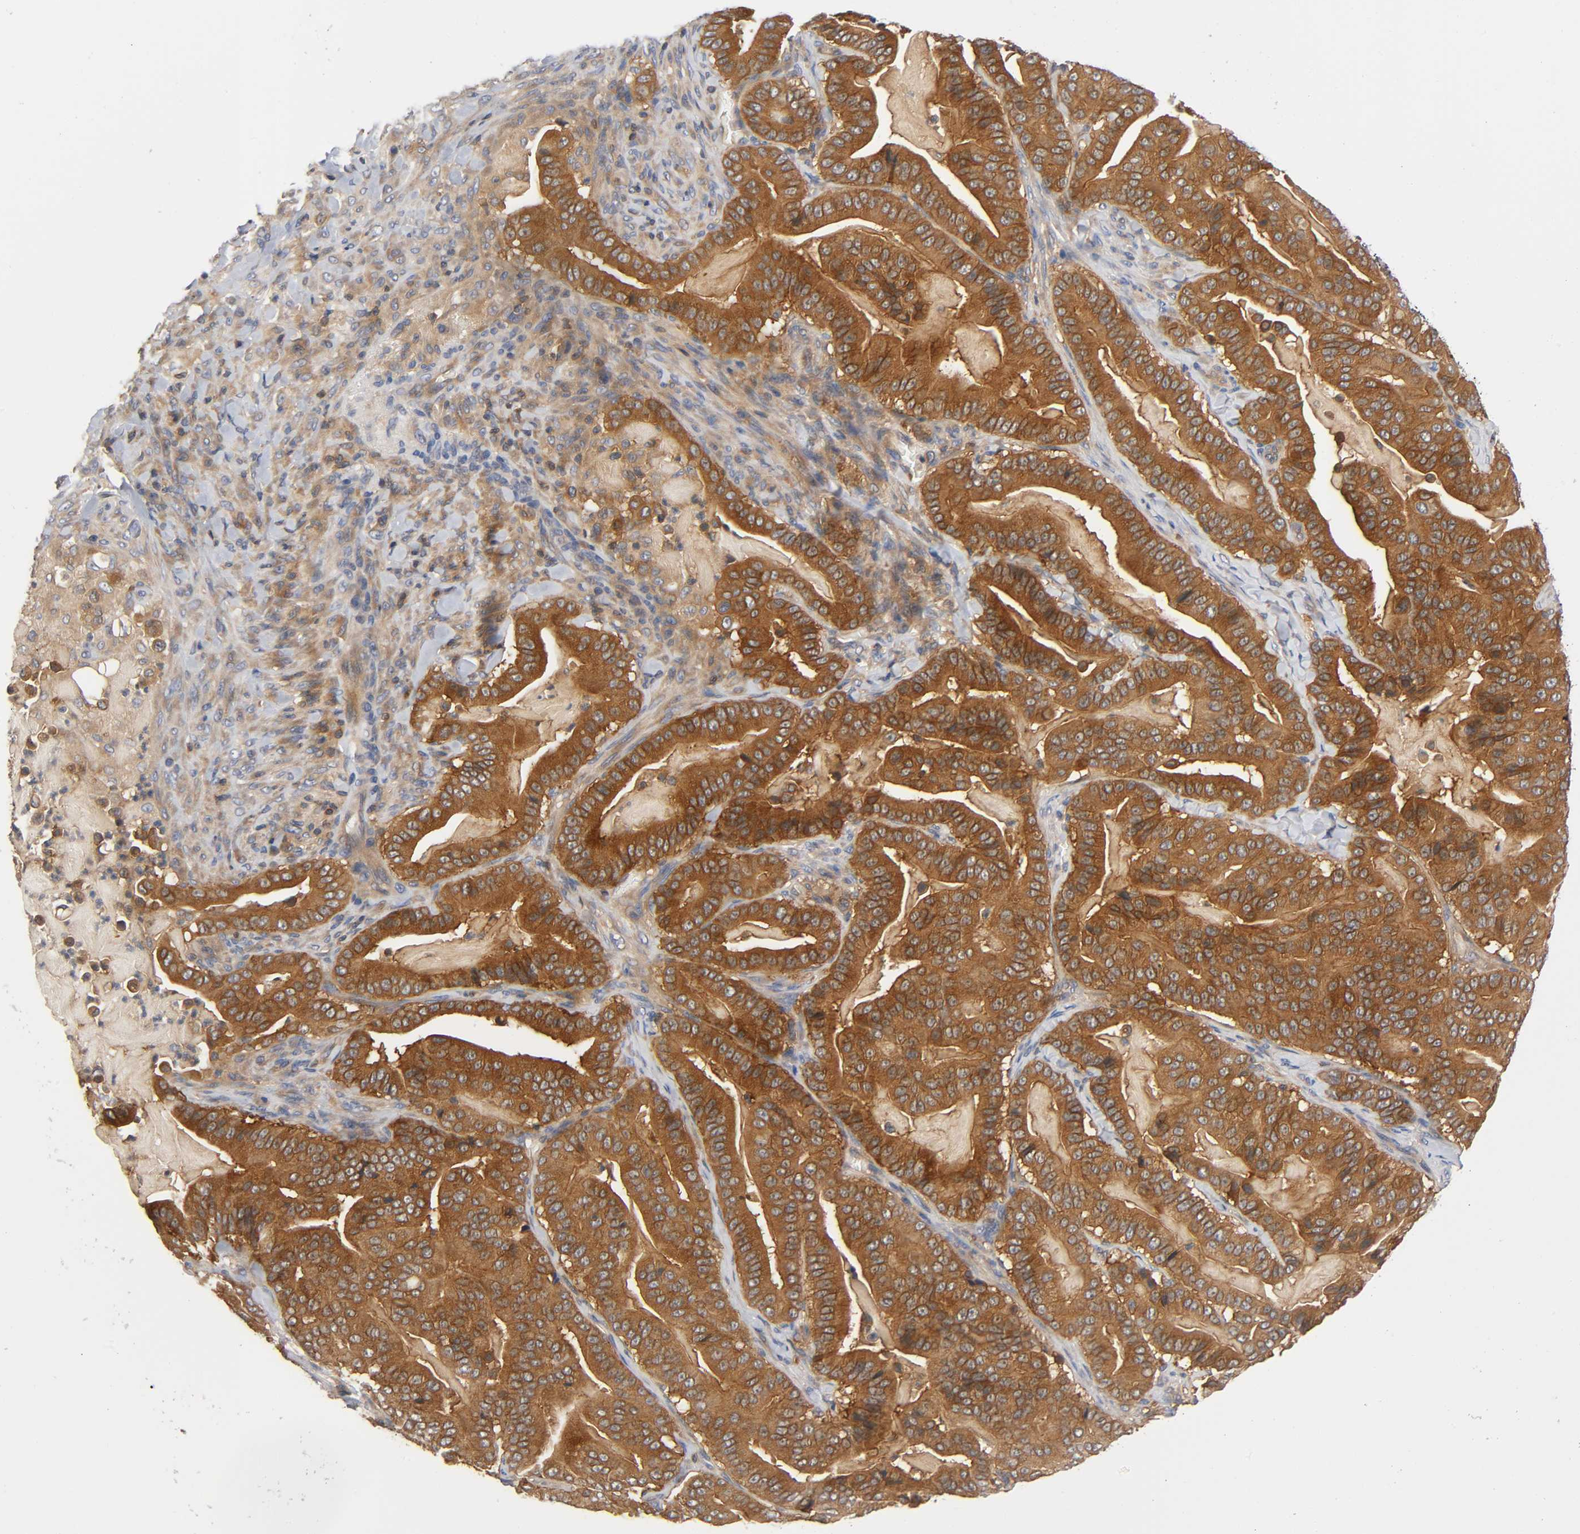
{"staining": {"intensity": "strong", "quantity": ">75%", "location": "cytoplasmic/membranous"}, "tissue": "pancreatic cancer", "cell_type": "Tumor cells", "image_type": "cancer", "snomed": [{"axis": "morphology", "description": "Adenocarcinoma, NOS"}, {"axis": "topography", "description": "Pancreas"}], "caption": "A photomicrograph of human adenocarcinoma (pancreatic) stained for a protein reveals strong cytoplasmic/membranous brown staining in tumor cells. (Brightfield microscopy of DAB IHC at high magnification).", "gene": "PRKAB1", "patient": {"sex": "male", "age": 63}}